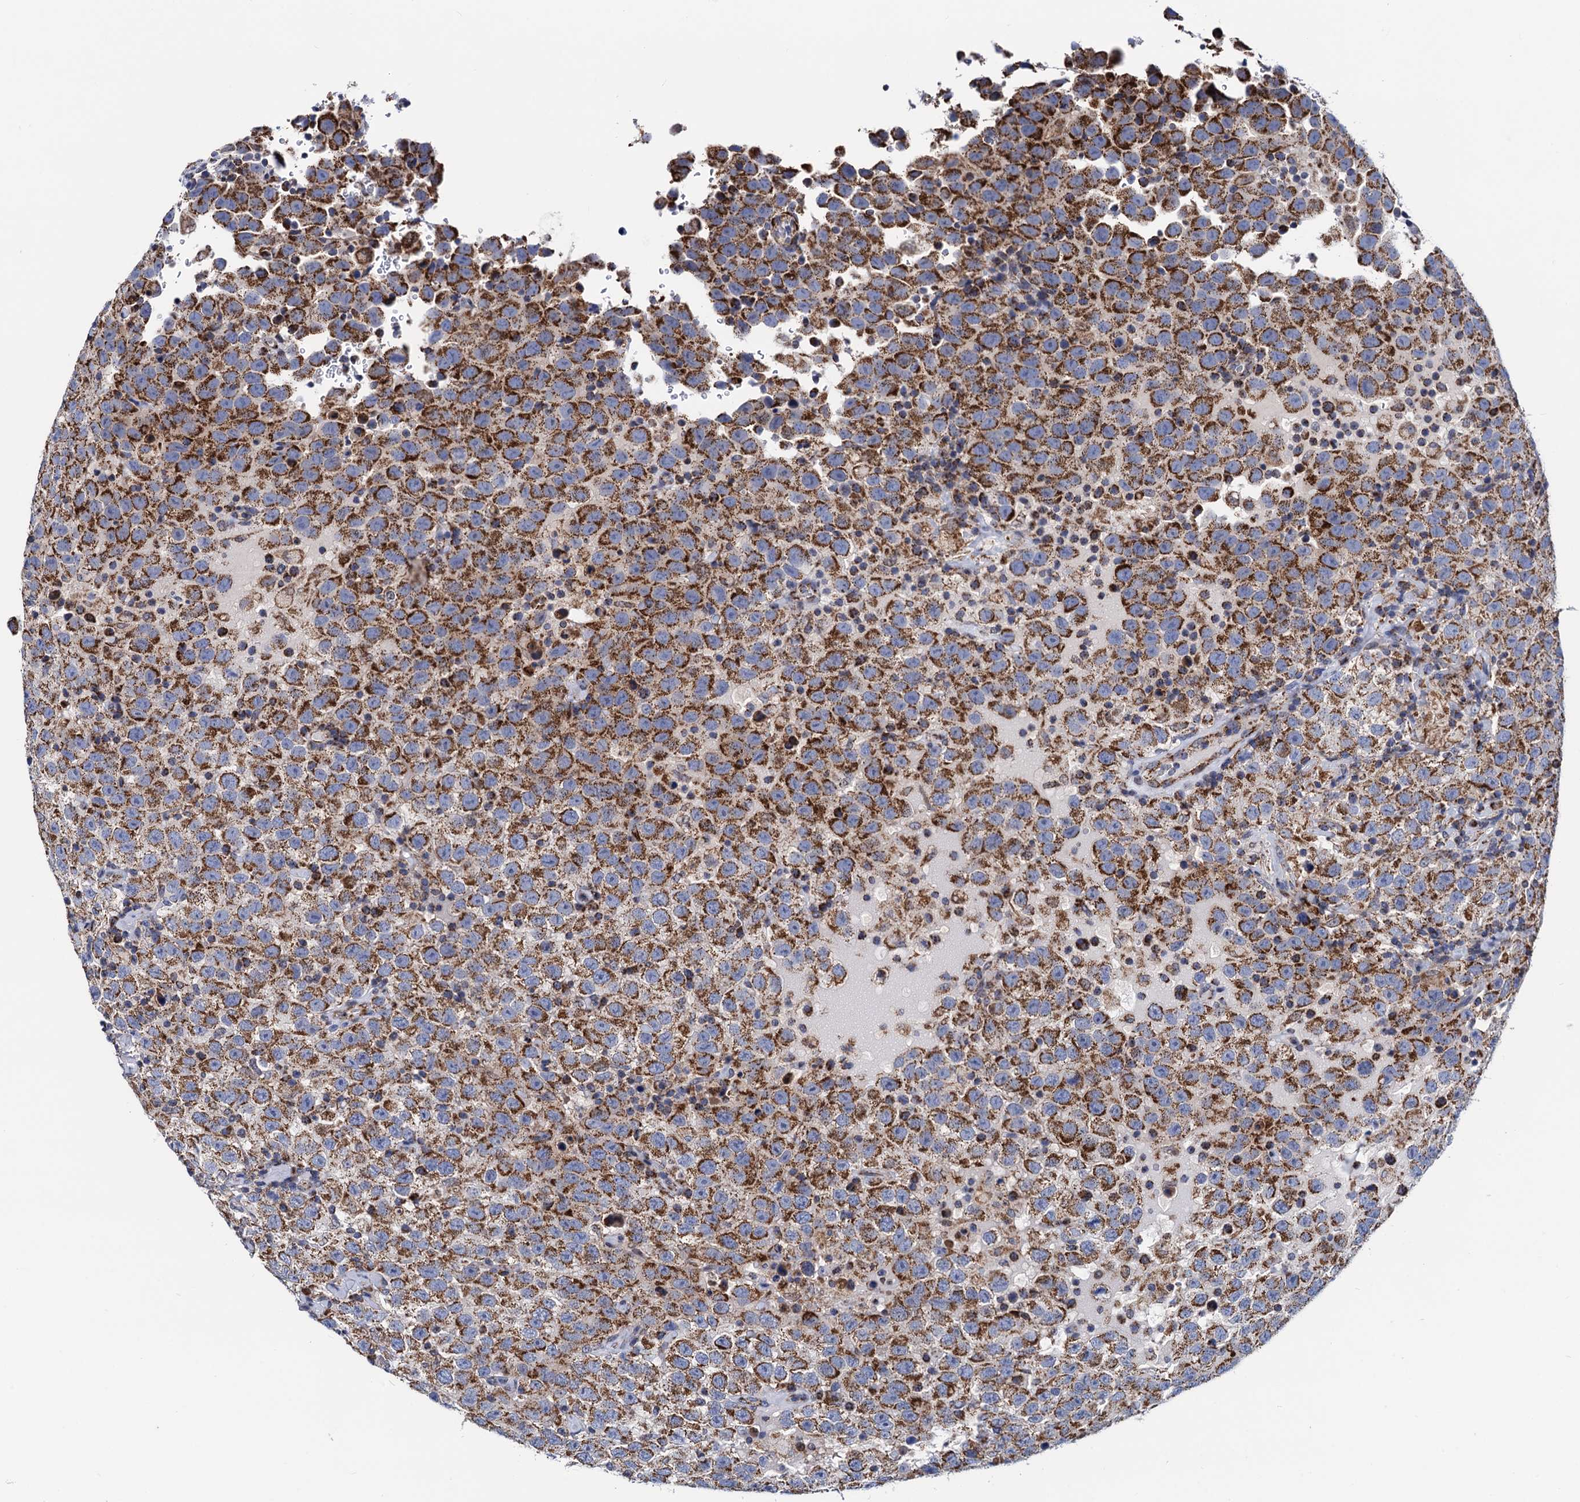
{"staining": {"intensity": "moderate", "quantity": ">75%", "location": "cytoplasmic/membranous"}, "tissue": "testis cancer", "cell_type": "Tumor cells", "image_type": "cancer", "snomed": [{"axis": "morphology", "description": "Seminoma, NOS"}, {"axis": "topography", "description": "Testis"}], "caption": "DAB immunohistochemical staining of testis cancer exhibits moderate cytoplasmic/membranous protein positivity in about >75% of tumor cells.", "gene": "PTCD3", "patient": {"sex": "male", "age": 41}}